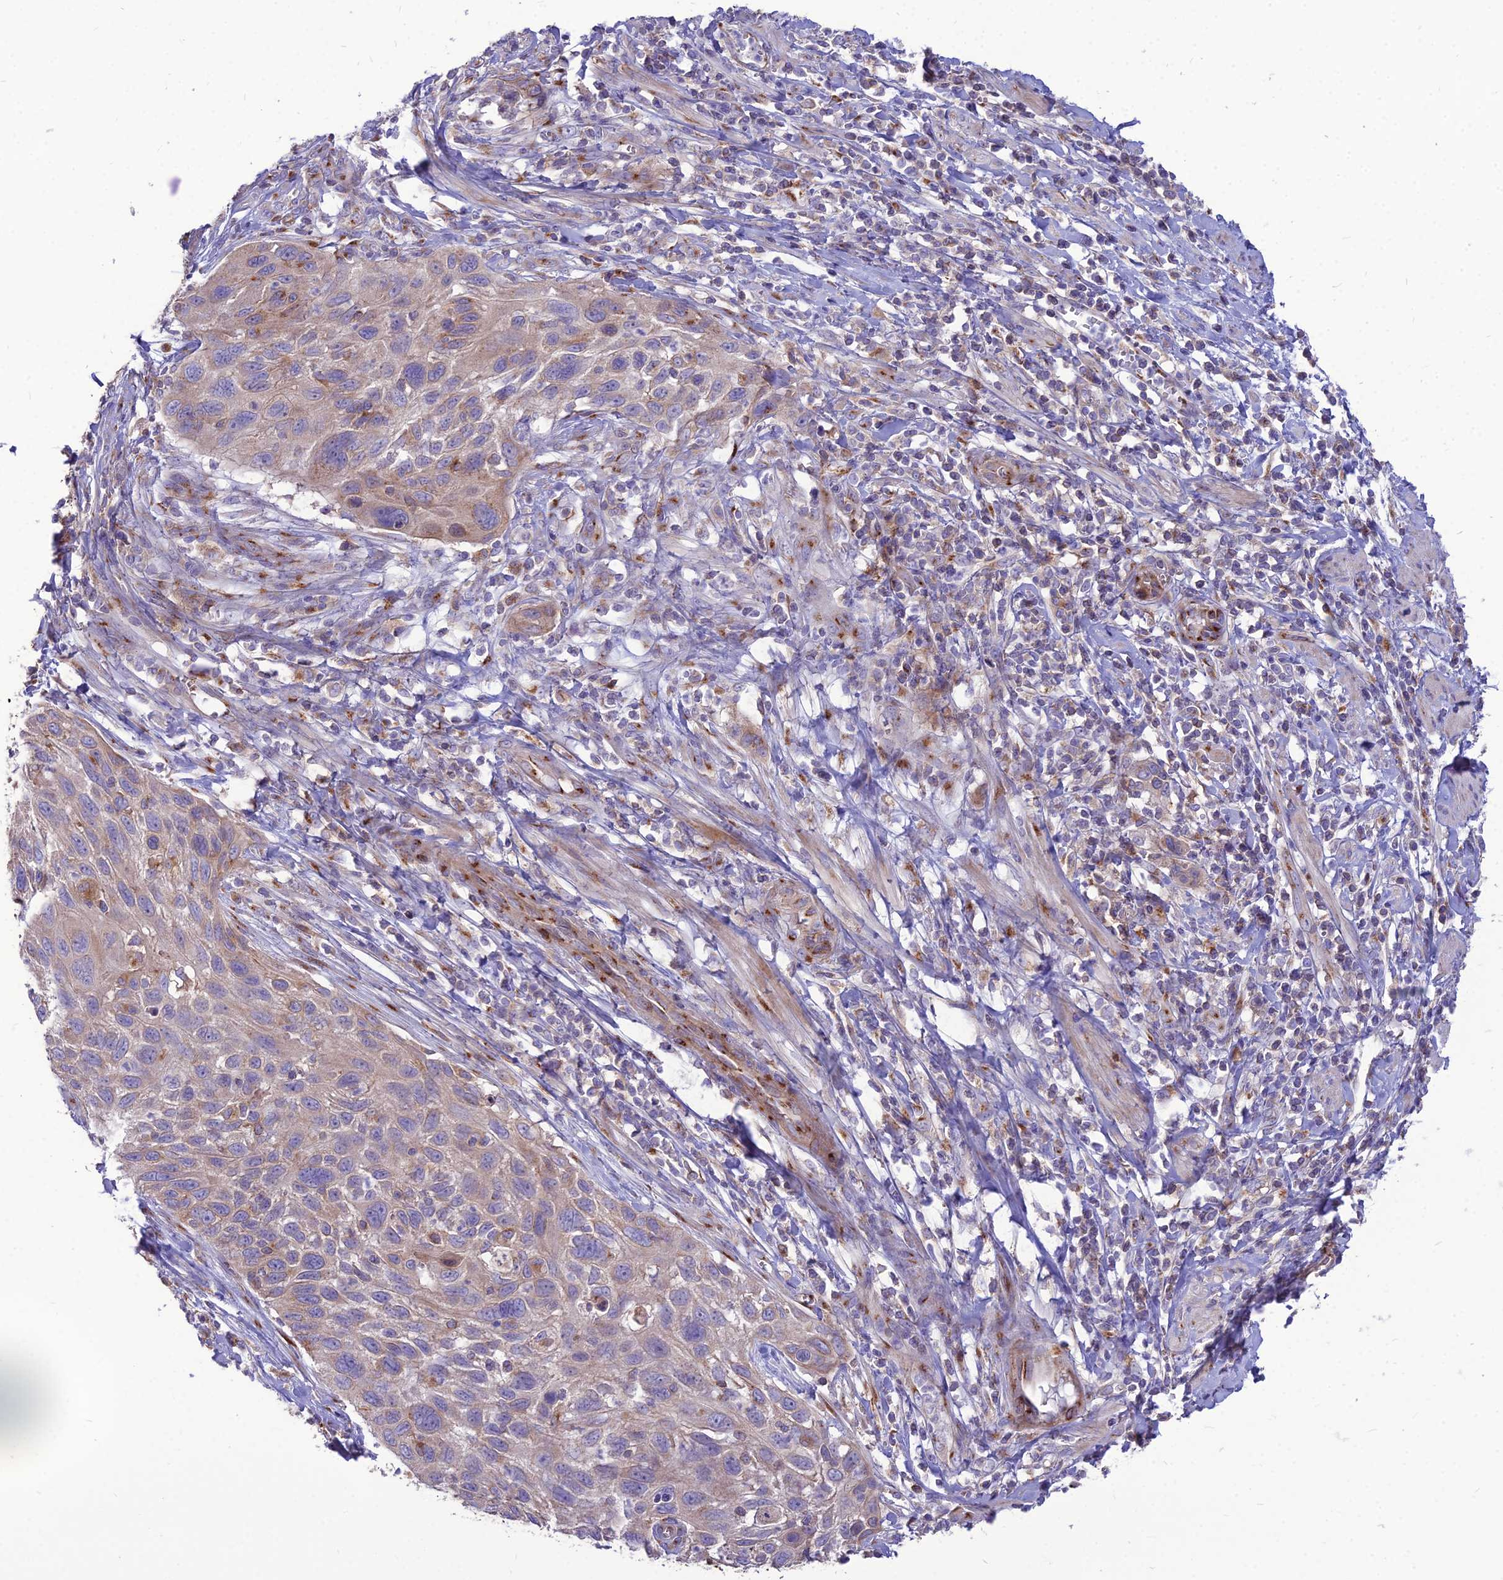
{"staining": {"intensity": "weak", "quantity": "<25%", "location": "cytoplasmic/membranous"}, "tissue": "cervical cancer", "cell_type": "Tumor cells", "image_type": "cancer", "snomed": [{"axis": "morphology", "description": "Squamous cell carcinoma, NOS"}, {"axis": "topography", "description": "Cervix"}], "caption": "DAB (3,3'-diaminobenzidine) immunohistochemical staining of human cervical cancer (squamous cell carcinoma) shows no significant expression in tumor cells.", "gene": "SPRYD7", "patient": {"sex": "female", "age": 70}}